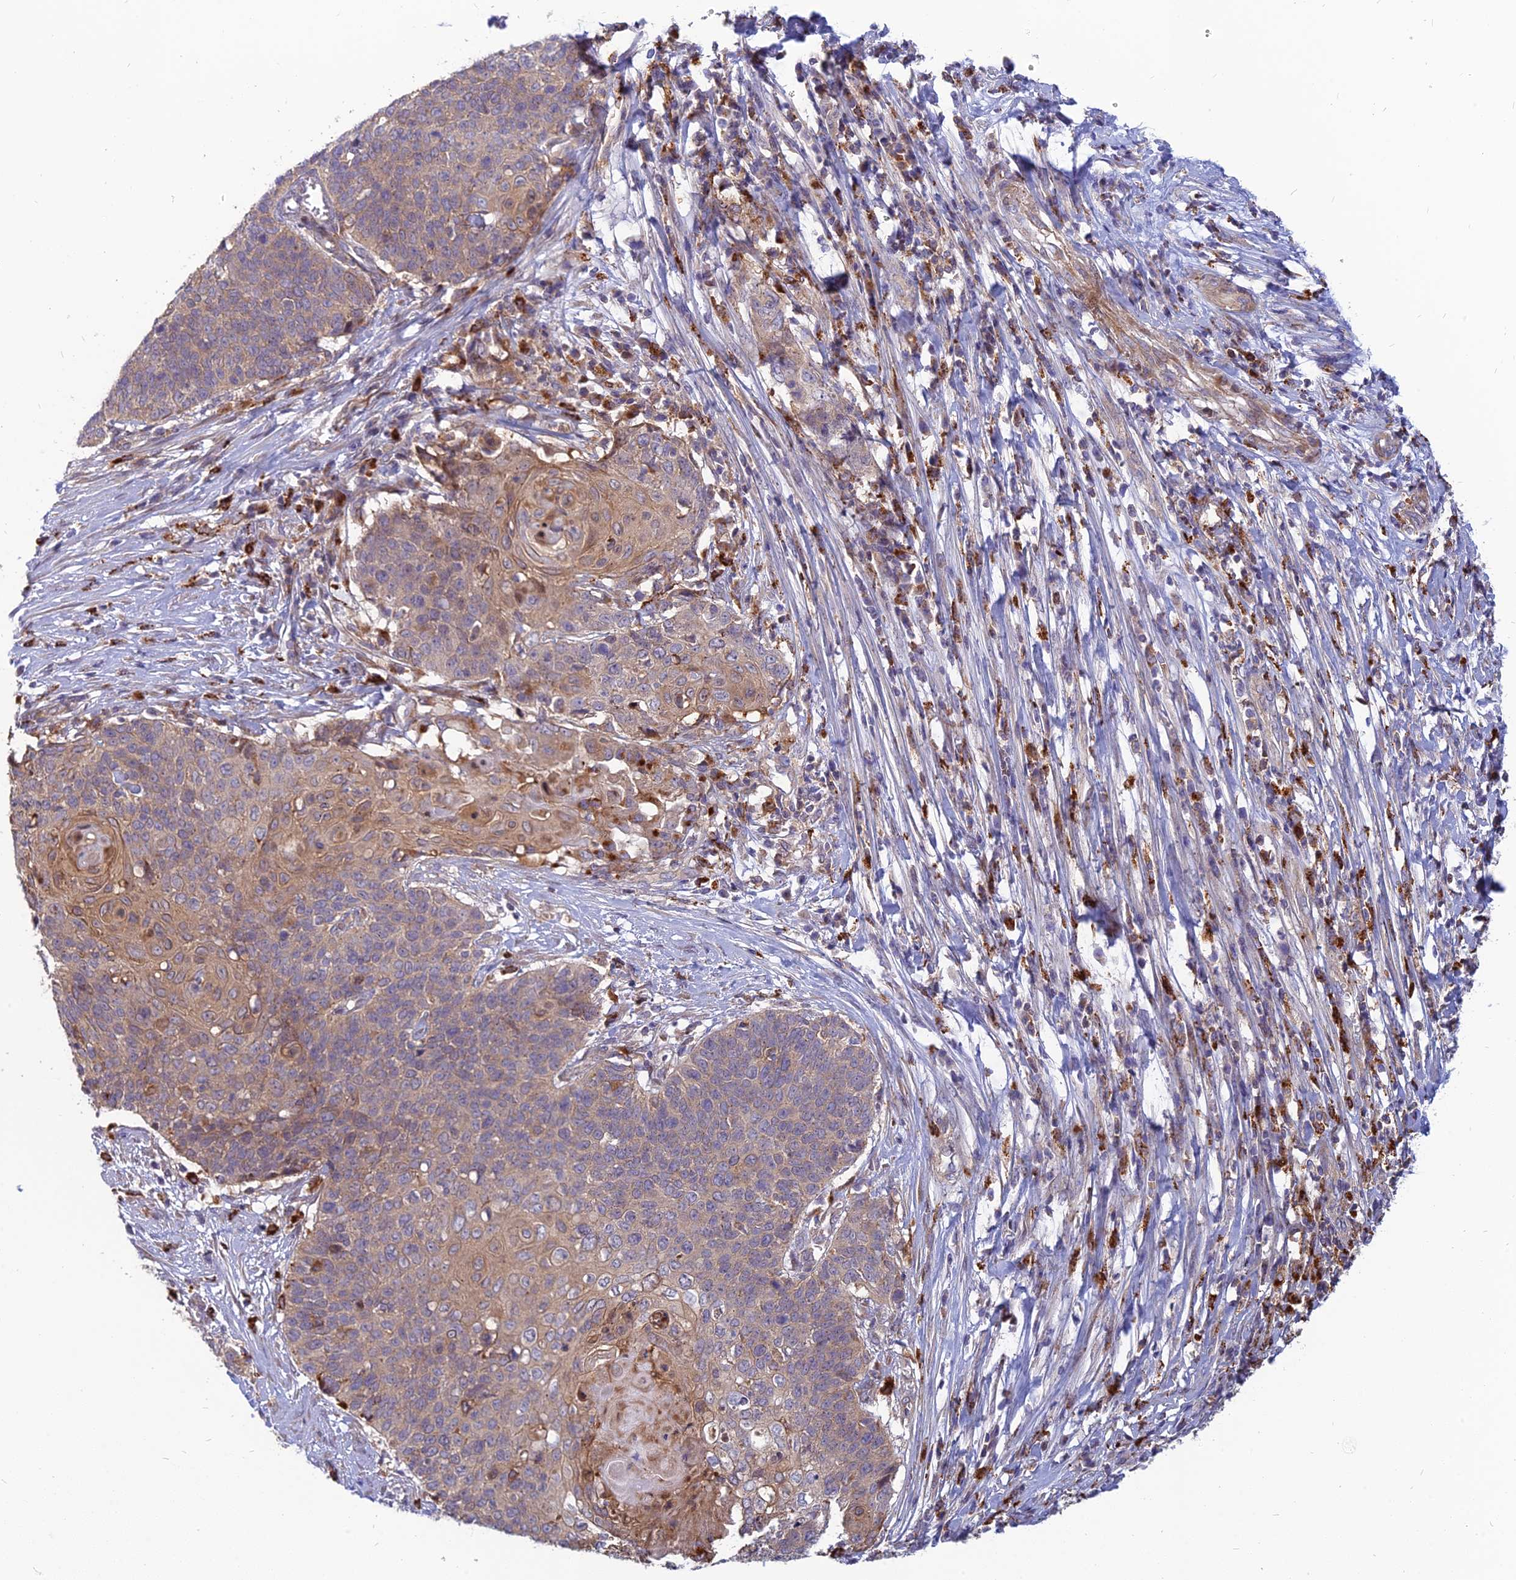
{"staining": {"intensity": "weak", "quantity": "25%-75%", "location": "cytoplasmic/membranous"}, "tissue": "cervical cancer", "cell_type": "Tumor cells", "image_type": "cancer", "snomed": [{"axis": "morphology", "description": "Squamous cell carcinoma, NOS"}, {"axis": "topography", "description": "Cervix"}], "caption": "About 25%-75% of tumor cells in human cervical cancer (squamous cell carcinoma) demonstrate weak cytoplasmic/membranous protein expression as visualized by brown immunohistochemical staining.", "gene": "PHKA2", "patient": {"sex": "female", "age": 39}}